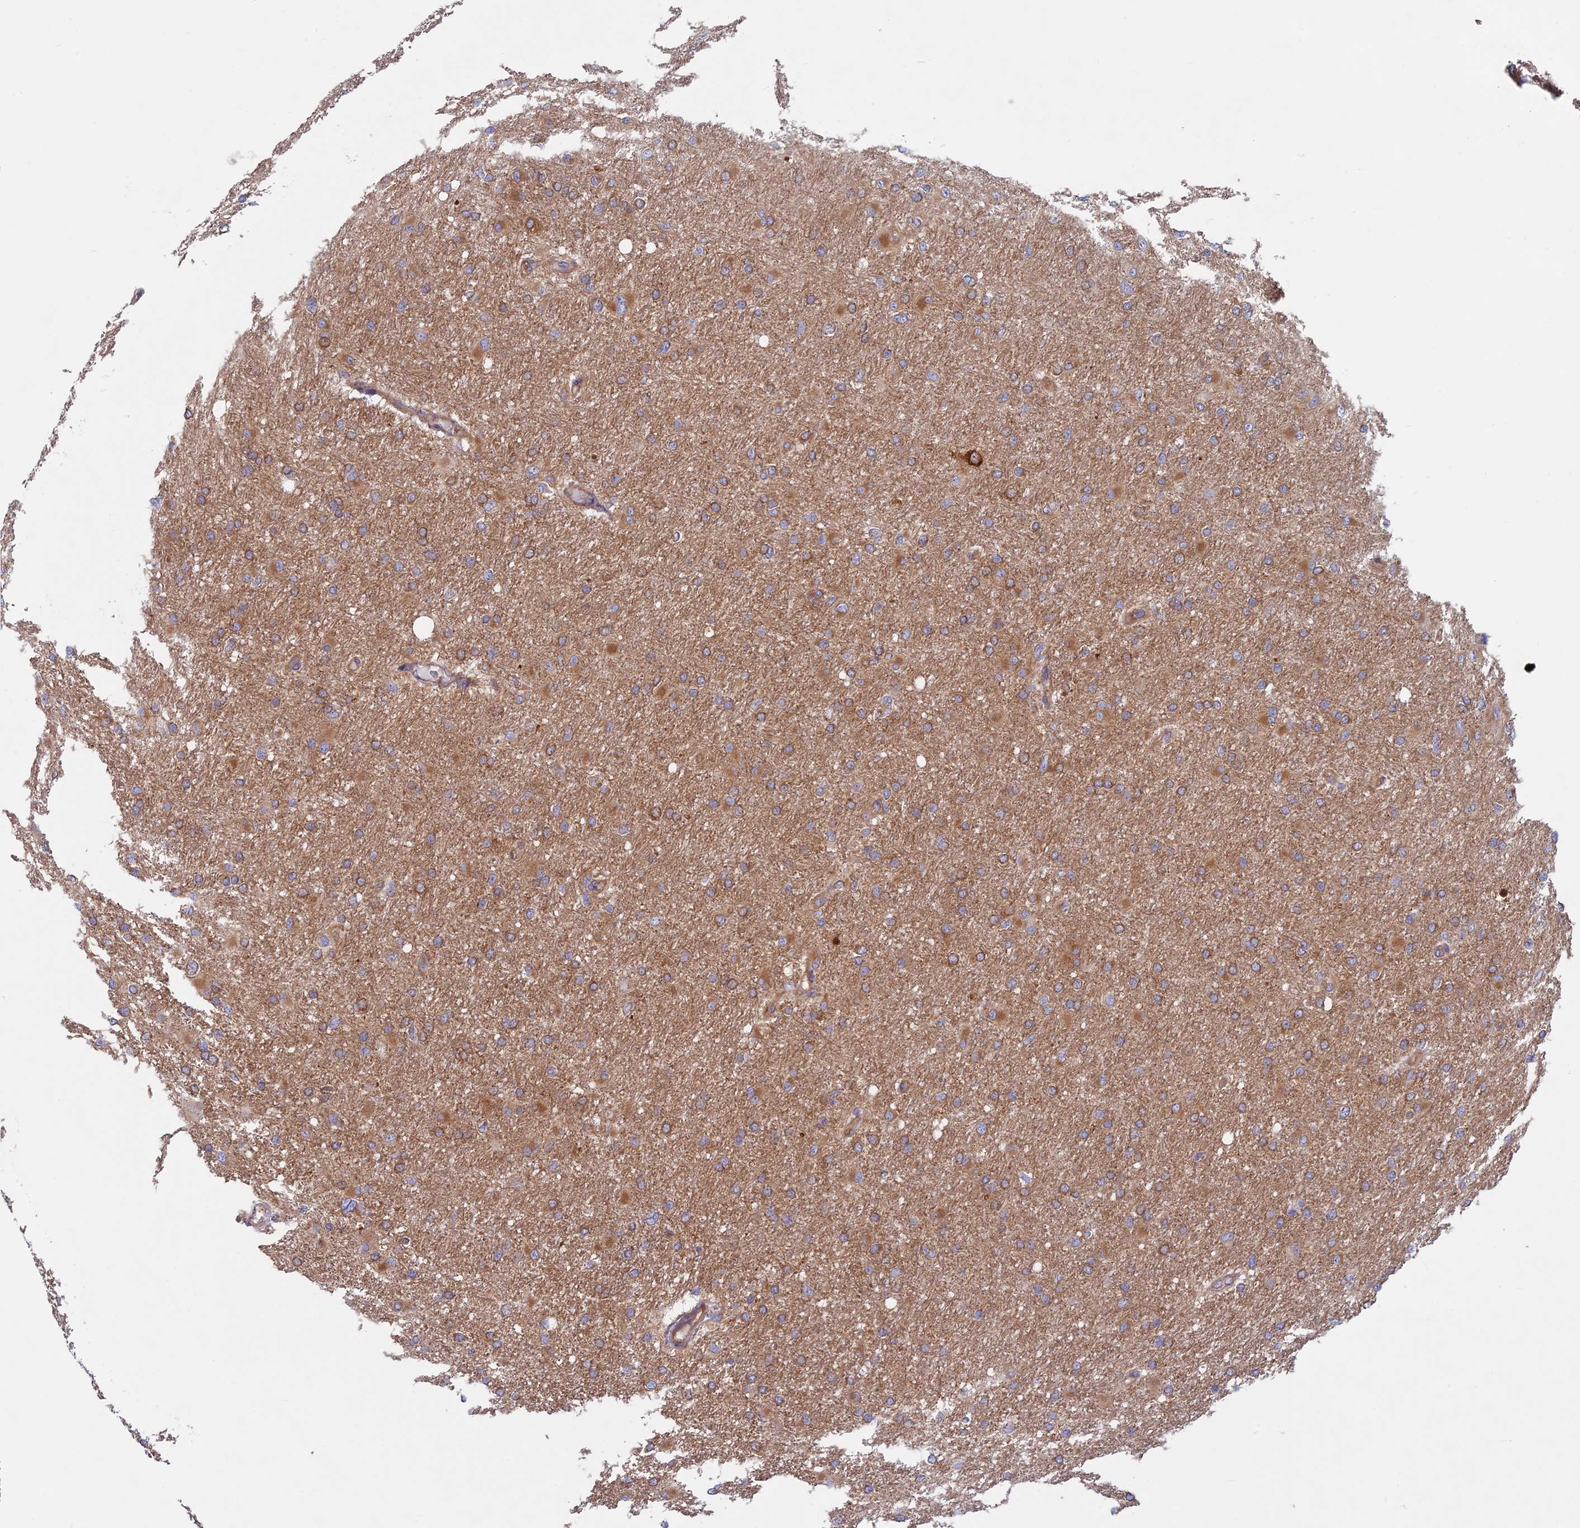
{"staining": {"intensity": "moderate", "quantity": "25%-75%", "location": "cytoplasmic/membranous"}, "tissue": "glioma", "cell_type": "Tumor cells", "image_type": "cancer", "snomed": [{"axis": "morphology", "description": "Glioma, malignant, High grade"}, {"axis": "topography", "description": "Cerebral cortex"}], "caption": "A micrograph of malignant high-grade glioma stained for a protein displays moderate cytoplasmic/membranous brown staining in tumor cells.", "gene": "DNM1L", "patient": {"sex": "female", "age": 36}}